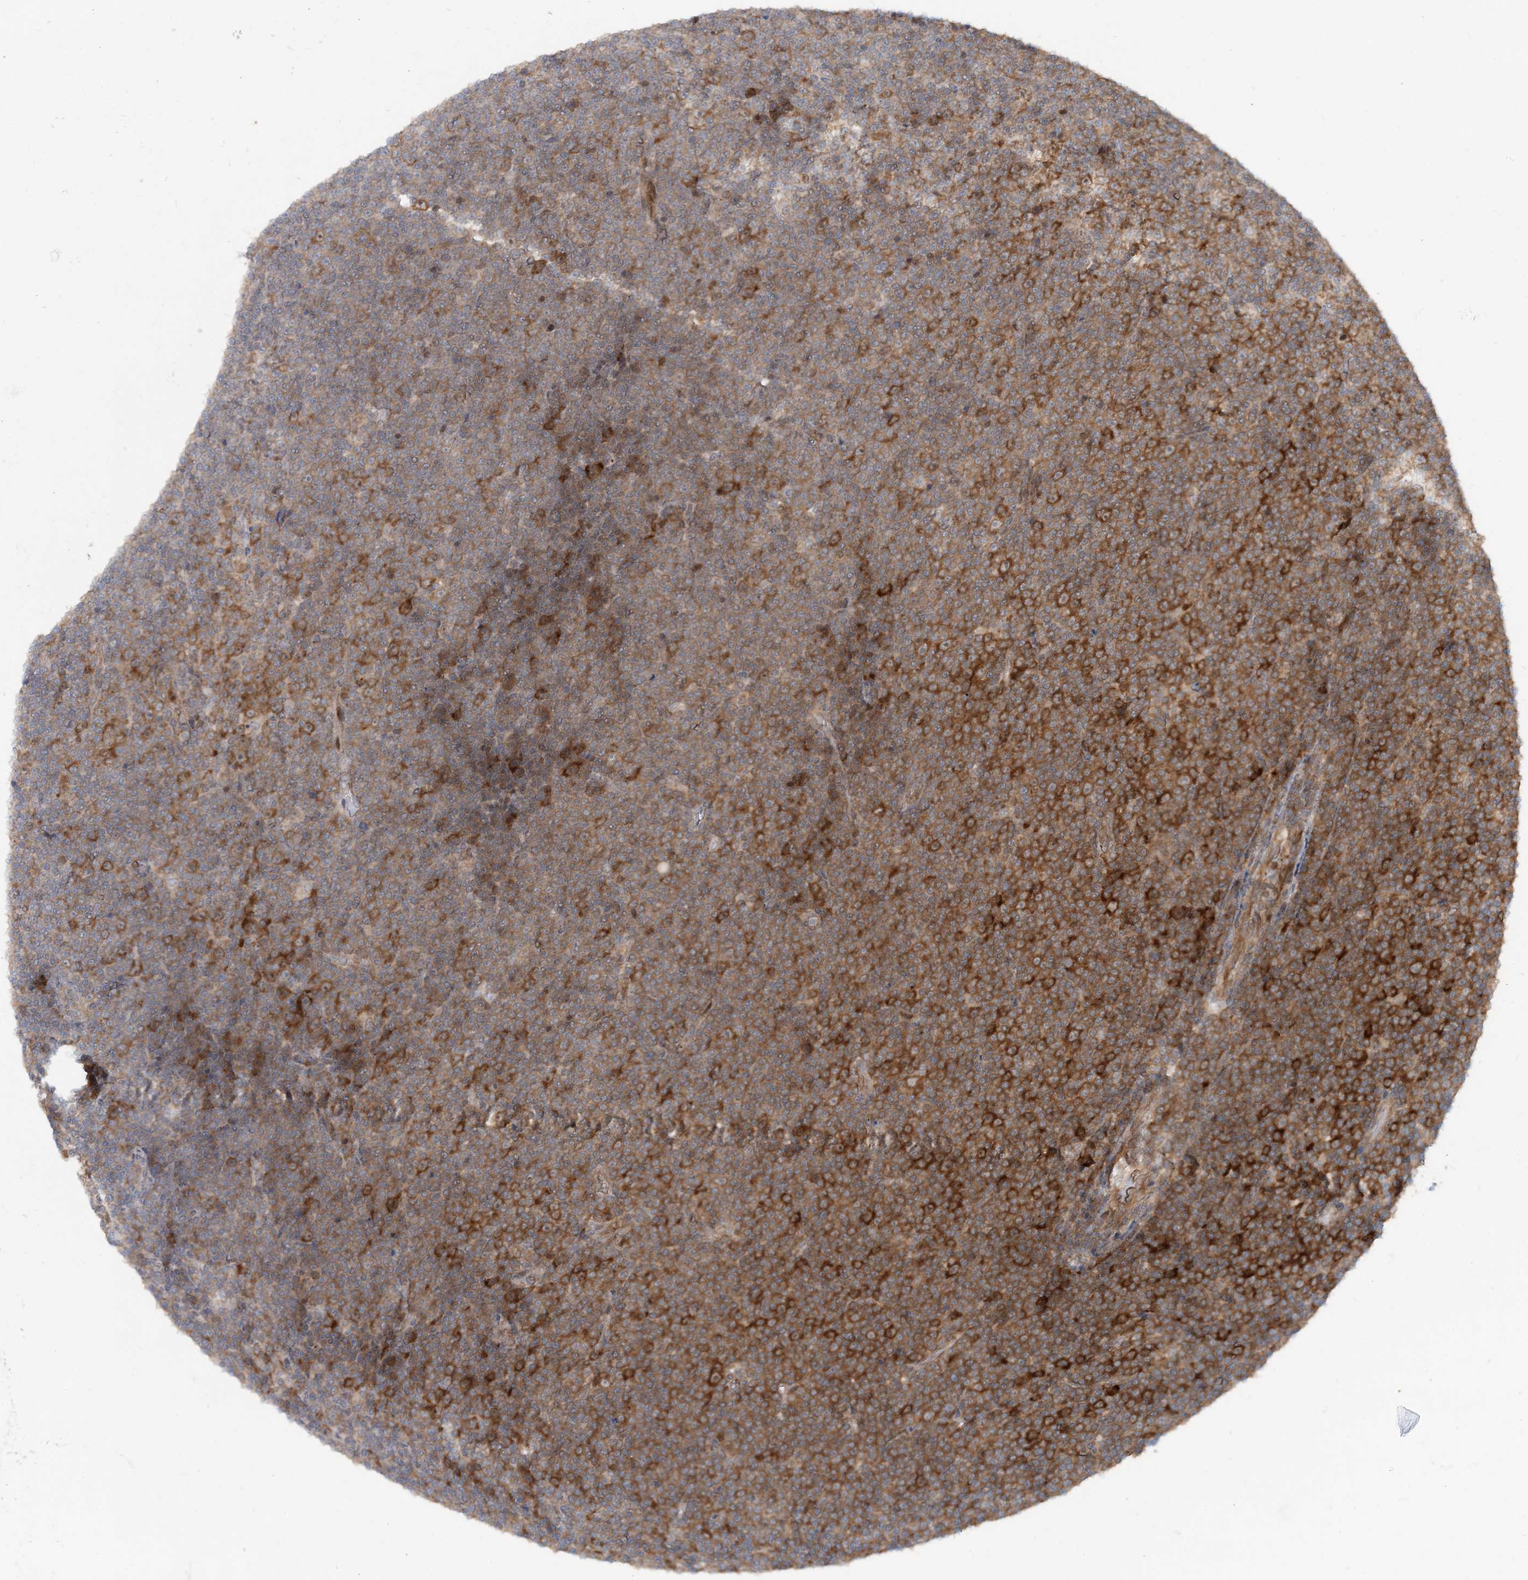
{"staining": {"intensity": "strong", "quantity": ">75%", "location": "cytoplasmic/membranous"}, "tissue": "lymphoma", "cell_type": "Tumor cells", "image_type": "cancer", "snomed": [{"axis": "morphology", "description": "Malignant lymphoma, non-Hodgkin's type, Low grade"}, {"axis": "topography", "description": "Lymph node"}], "caption": "DAB immunohistochemical staining of malignant lymphoma, non-Hodgkin's type (low-grade) demonstrates strong cytoplasmic/membranous protein staining in approximately >75% of tumor cells. Immunohistochemistry stains the protein of interest in brown and the nuclei are stained blue.", "gene": "GEMIN5", "patient": {"sex": "female", "age": 67}}